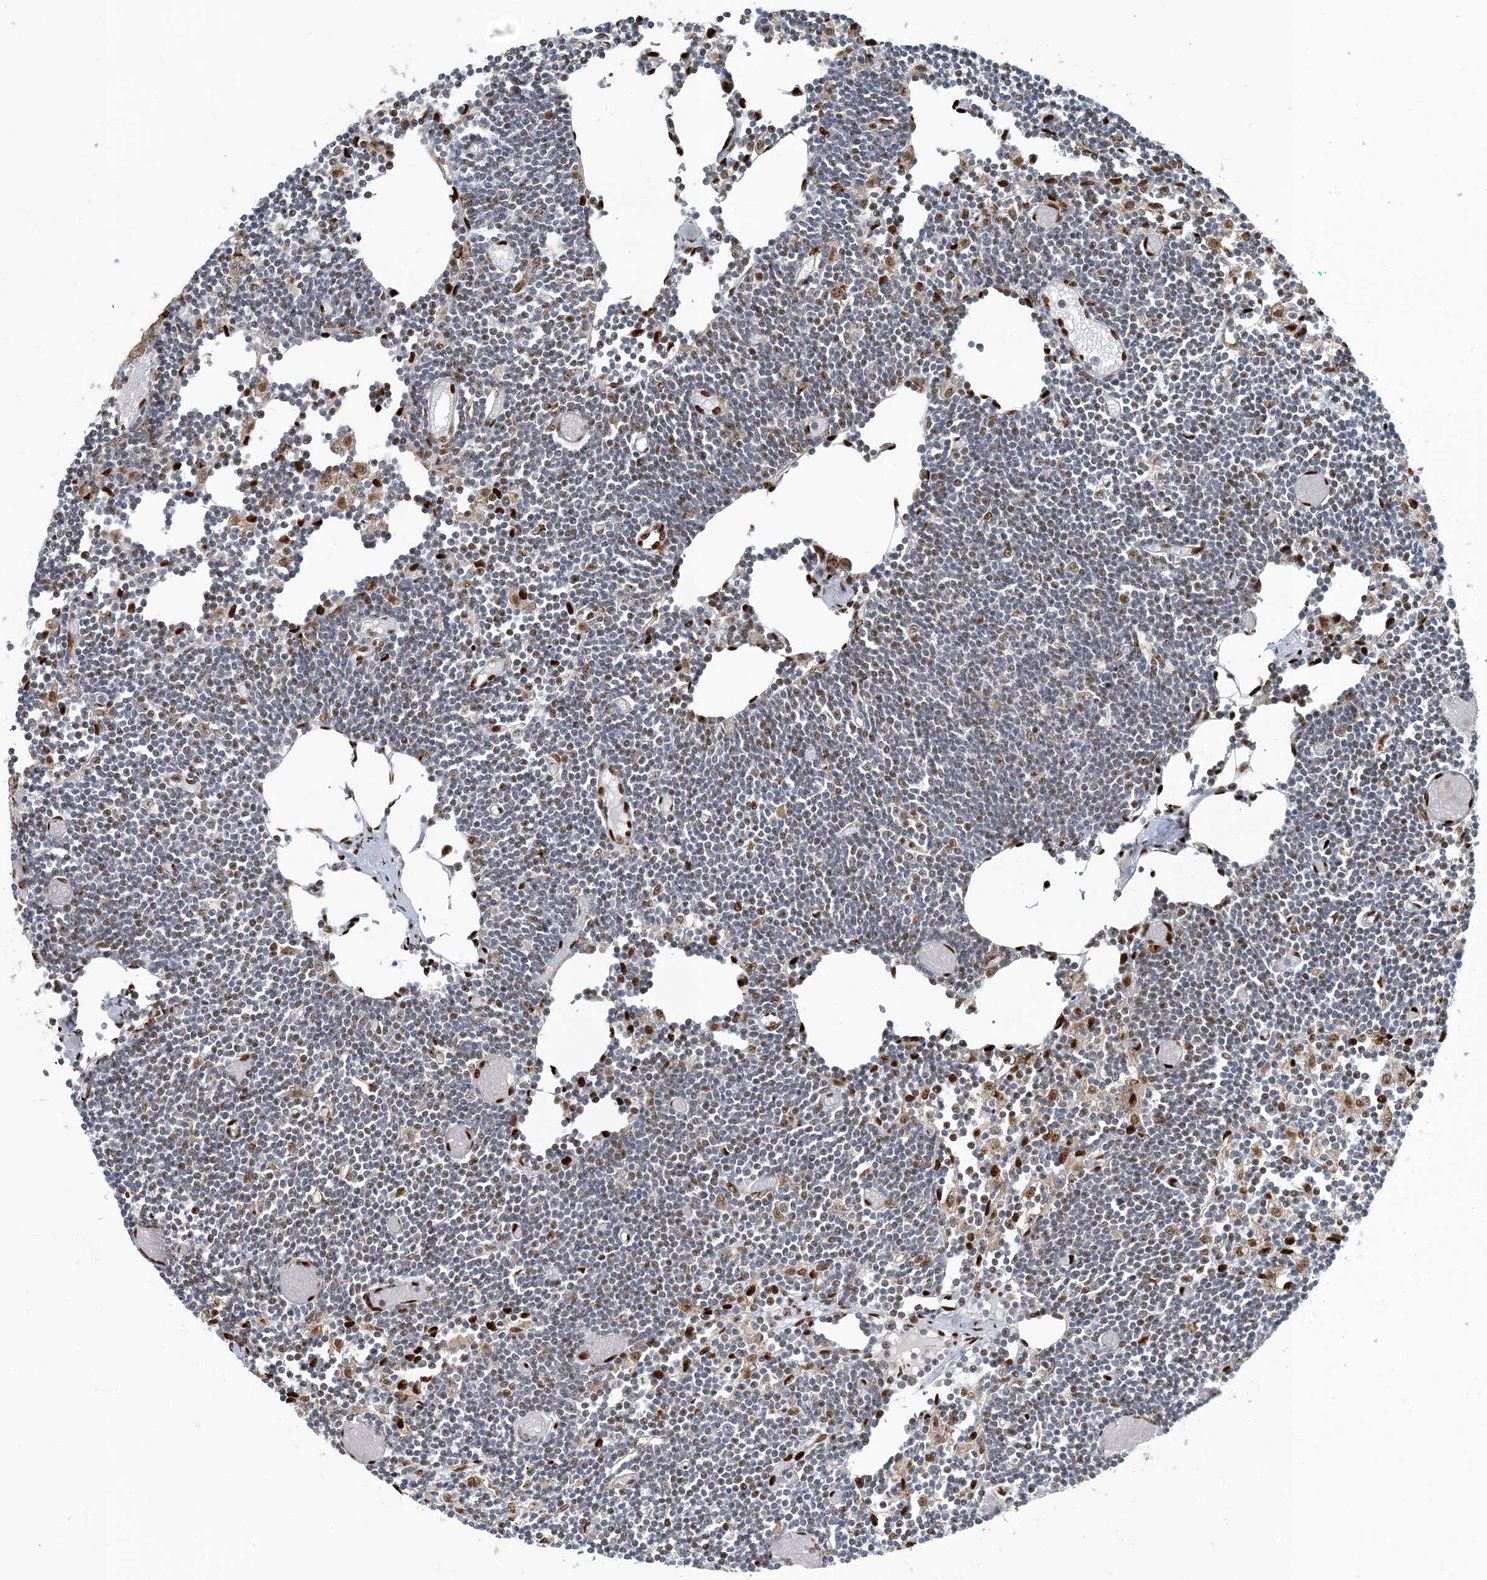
{"staining": {"intensity": "moderate", "quantity": "<25%", "location": "nuclear"}, "tissue": "lymph node", "cell_type": "Germinal center cells", "image_type": "normal", "snomed": [{"axis": "morphology", "description": "Normal tissue, NOS"}, {"axis": "topography", "description": "Lymph node"}], "caption": "DAB (3,3'-diaminobenzidine) immunohistochemical staining of unremarkable lymph node shows moderate nuclear protein staining in approximately <25% of germinal center cells. The staining was performed using DAB (3,3'-diaminobenzidine) to visualize the protein expression in brown, while the nuclei were stained in blue with hematoxylin (Magnification: 20x).", "gene": "MBD1", "patient": {"sex": "female", "age": 11}}